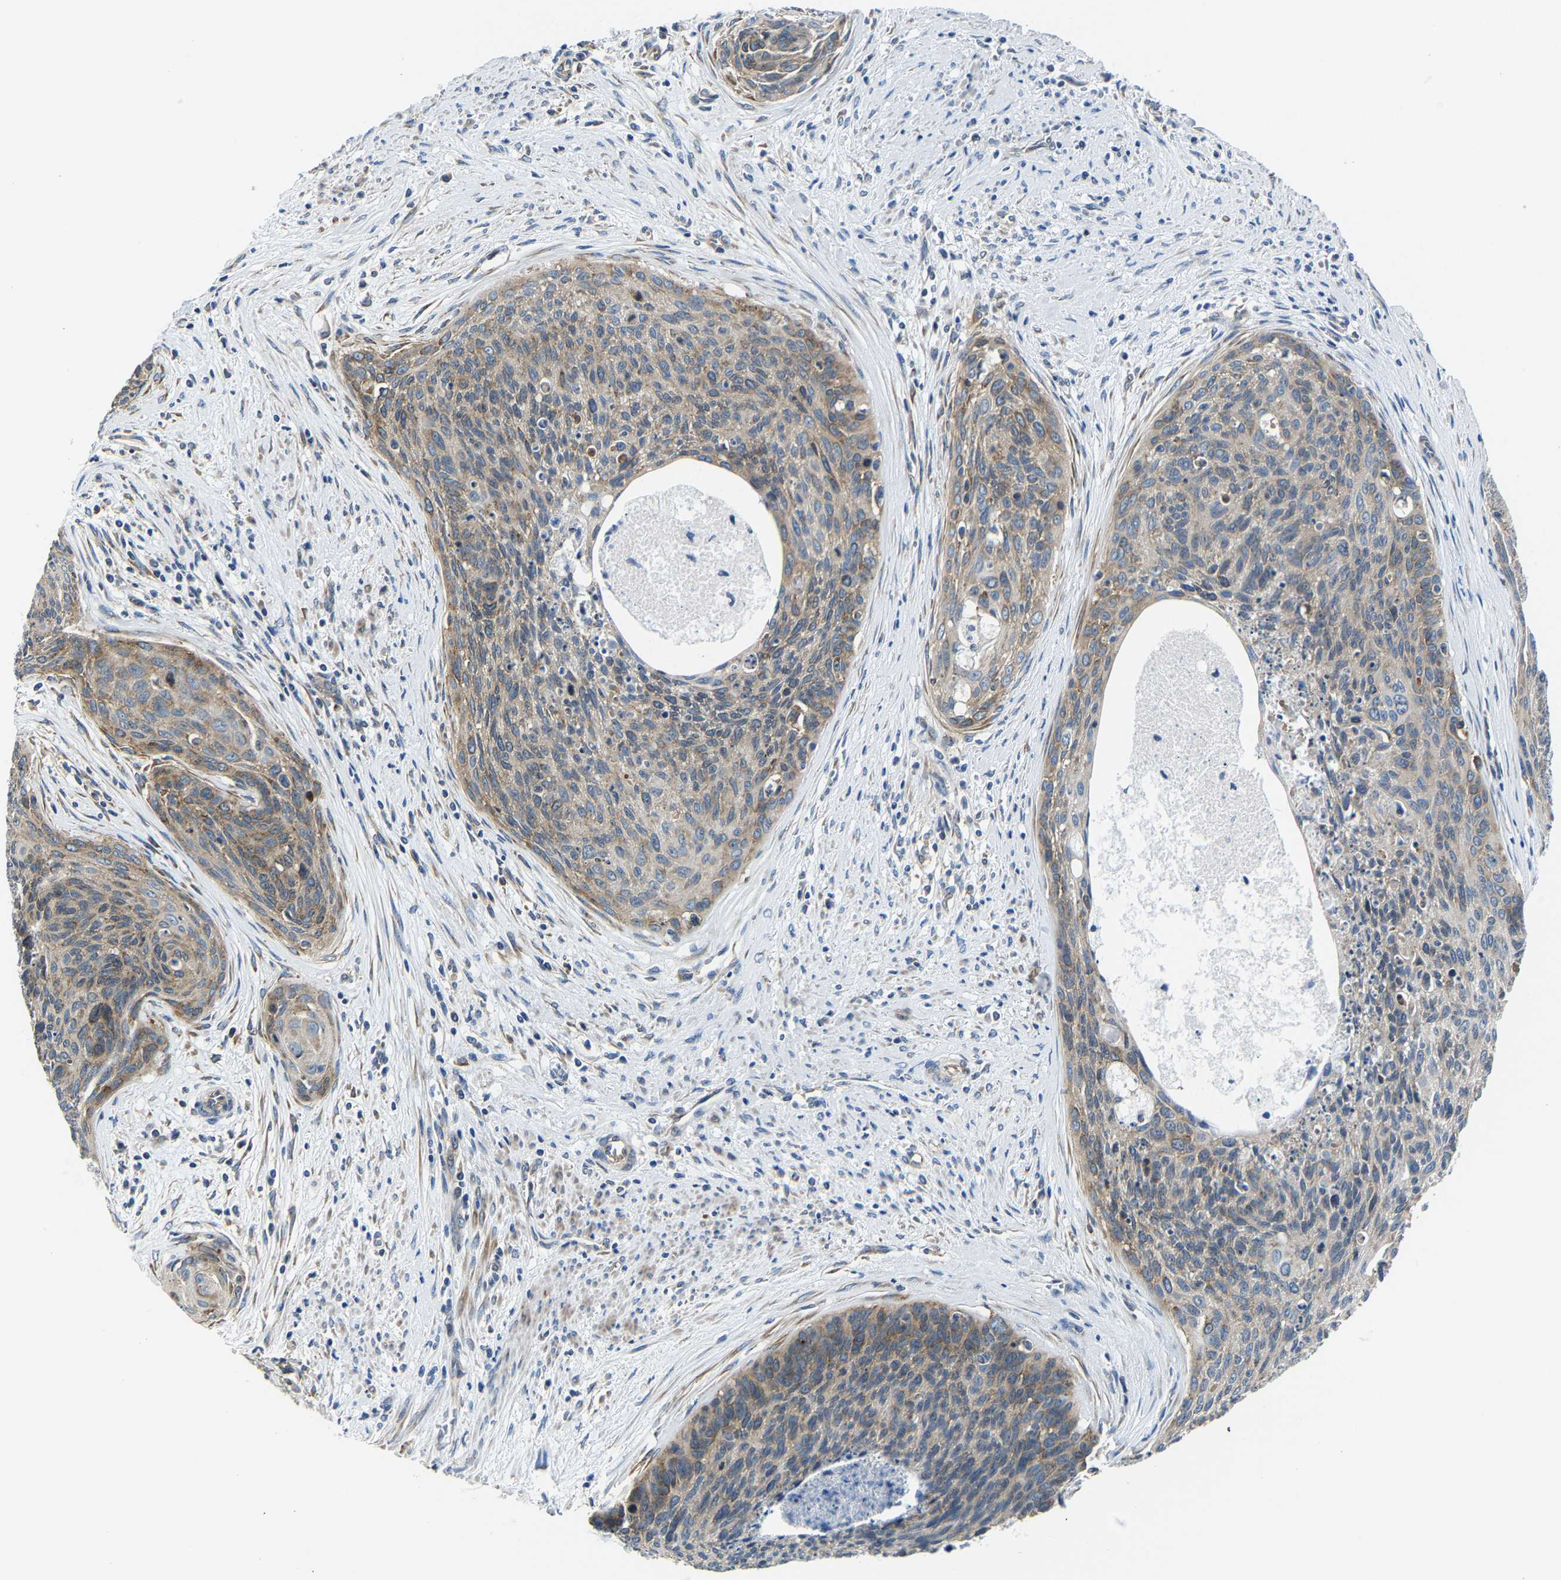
{"staining": {"intensity": "moderate", "quantity": "25%-75%", "location": "cytoplasmic/membranous"}, "tissue": "cervical cancer", "cell_type": "Tumor cells", "image_type": "cancer", "snomed": [{"axis": "morphology", "description": "Squamous cell carcinoma, NOS"}, {"axis": "topography", "description": "Cervix"}], "caption": "This is a photomicrograph of IHC staining of cervical cancer, which shows moderate positivity in the cytoplasmic/membranous of tumor cells.", "gene": "G3BP2", "patient": {"sex": "female", "age": 55}}